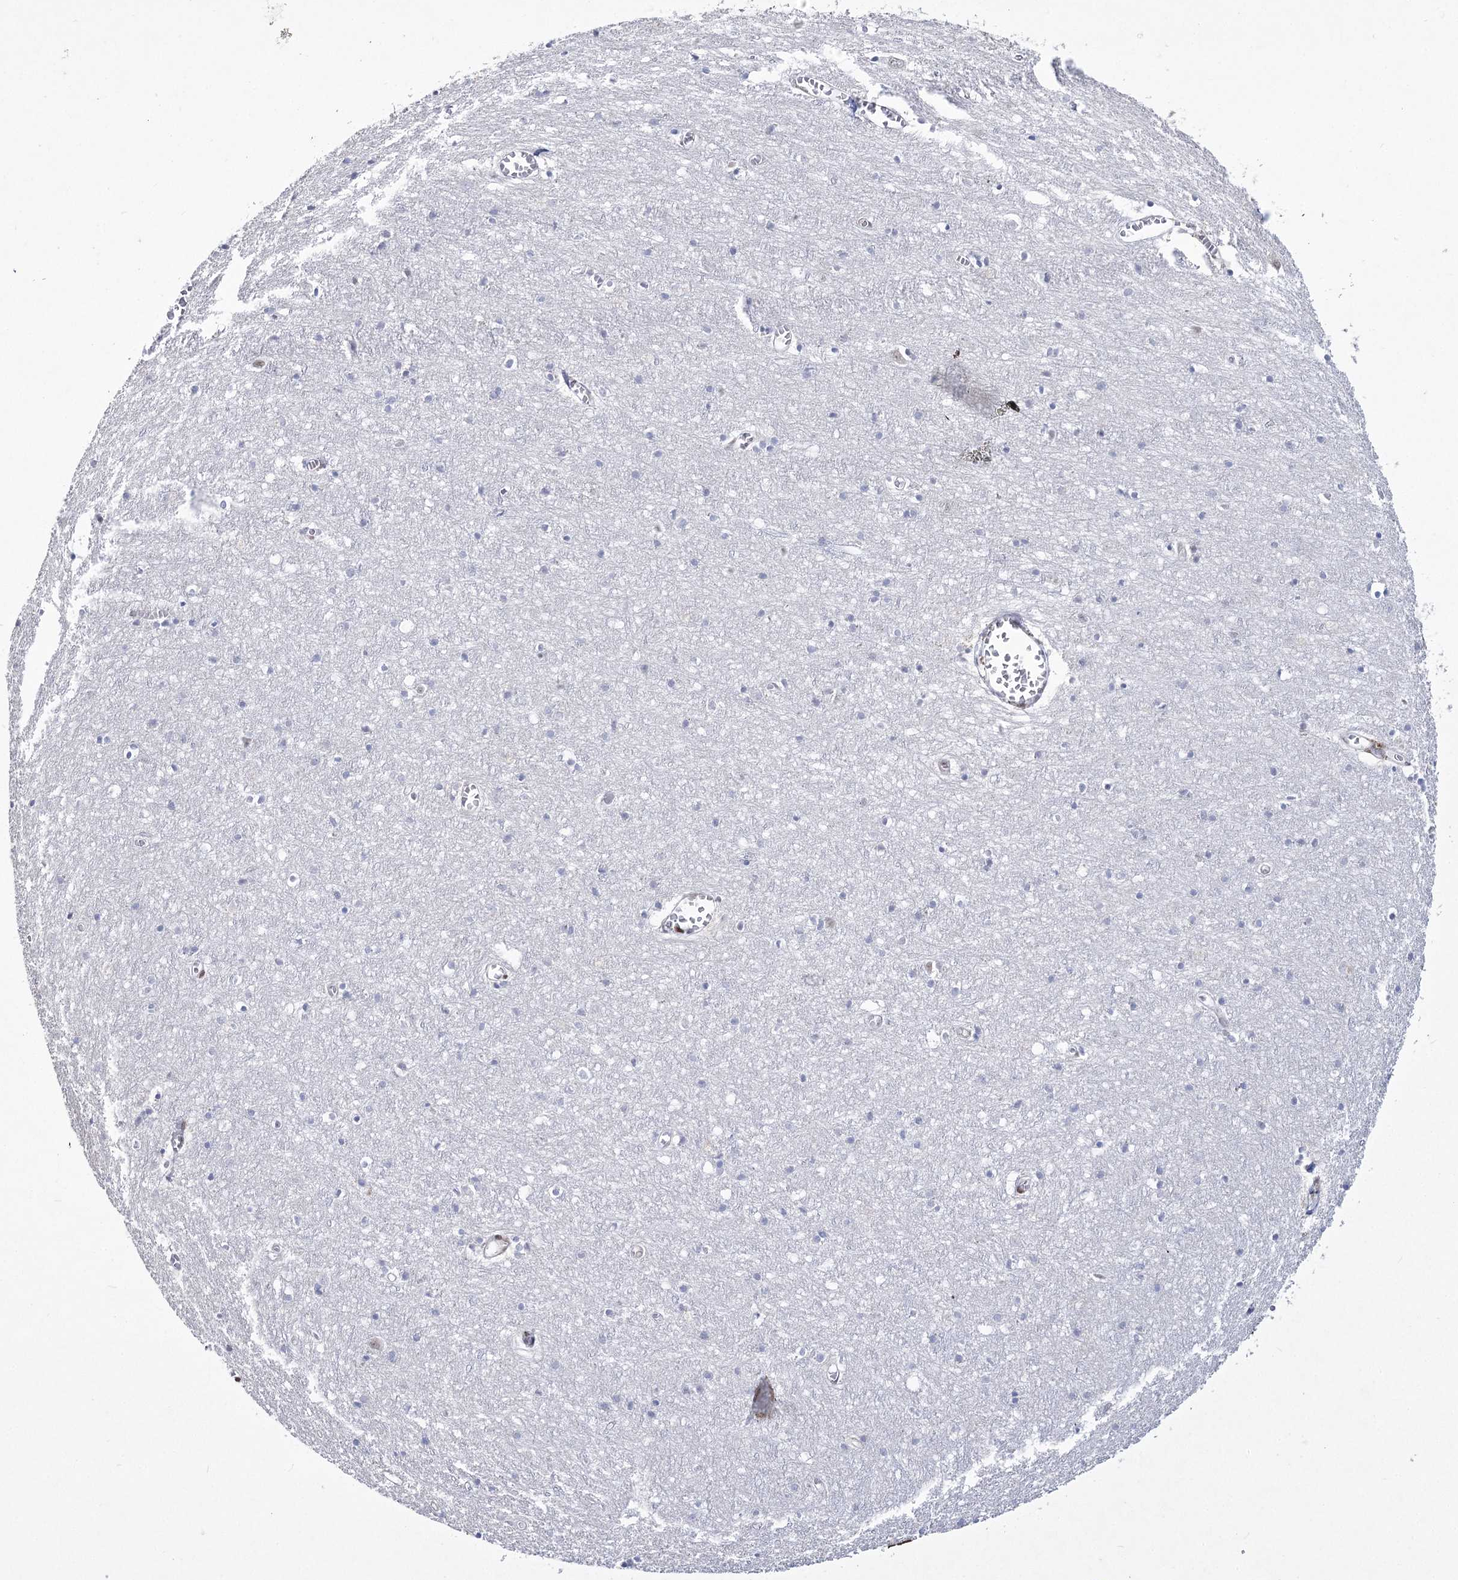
{"staining": {"intensity": "weak", "quantity": "<25%", "location": "nuclear"}, "tissue": "cerebral cortex", "cell_type": "Endothelial cells", "image_type": "normal", "snomed": [{"axis": "morphology", "description": "Normal tissue, NOS"}, {"axis": "topography", "description": "Cerebral cortex"}], "caption": "The histopathology image reveals no staining of endothelial cells in benign cerebral cortex.", "gene": "YBX3", "patient": {"sex": "female", "age": 64}}